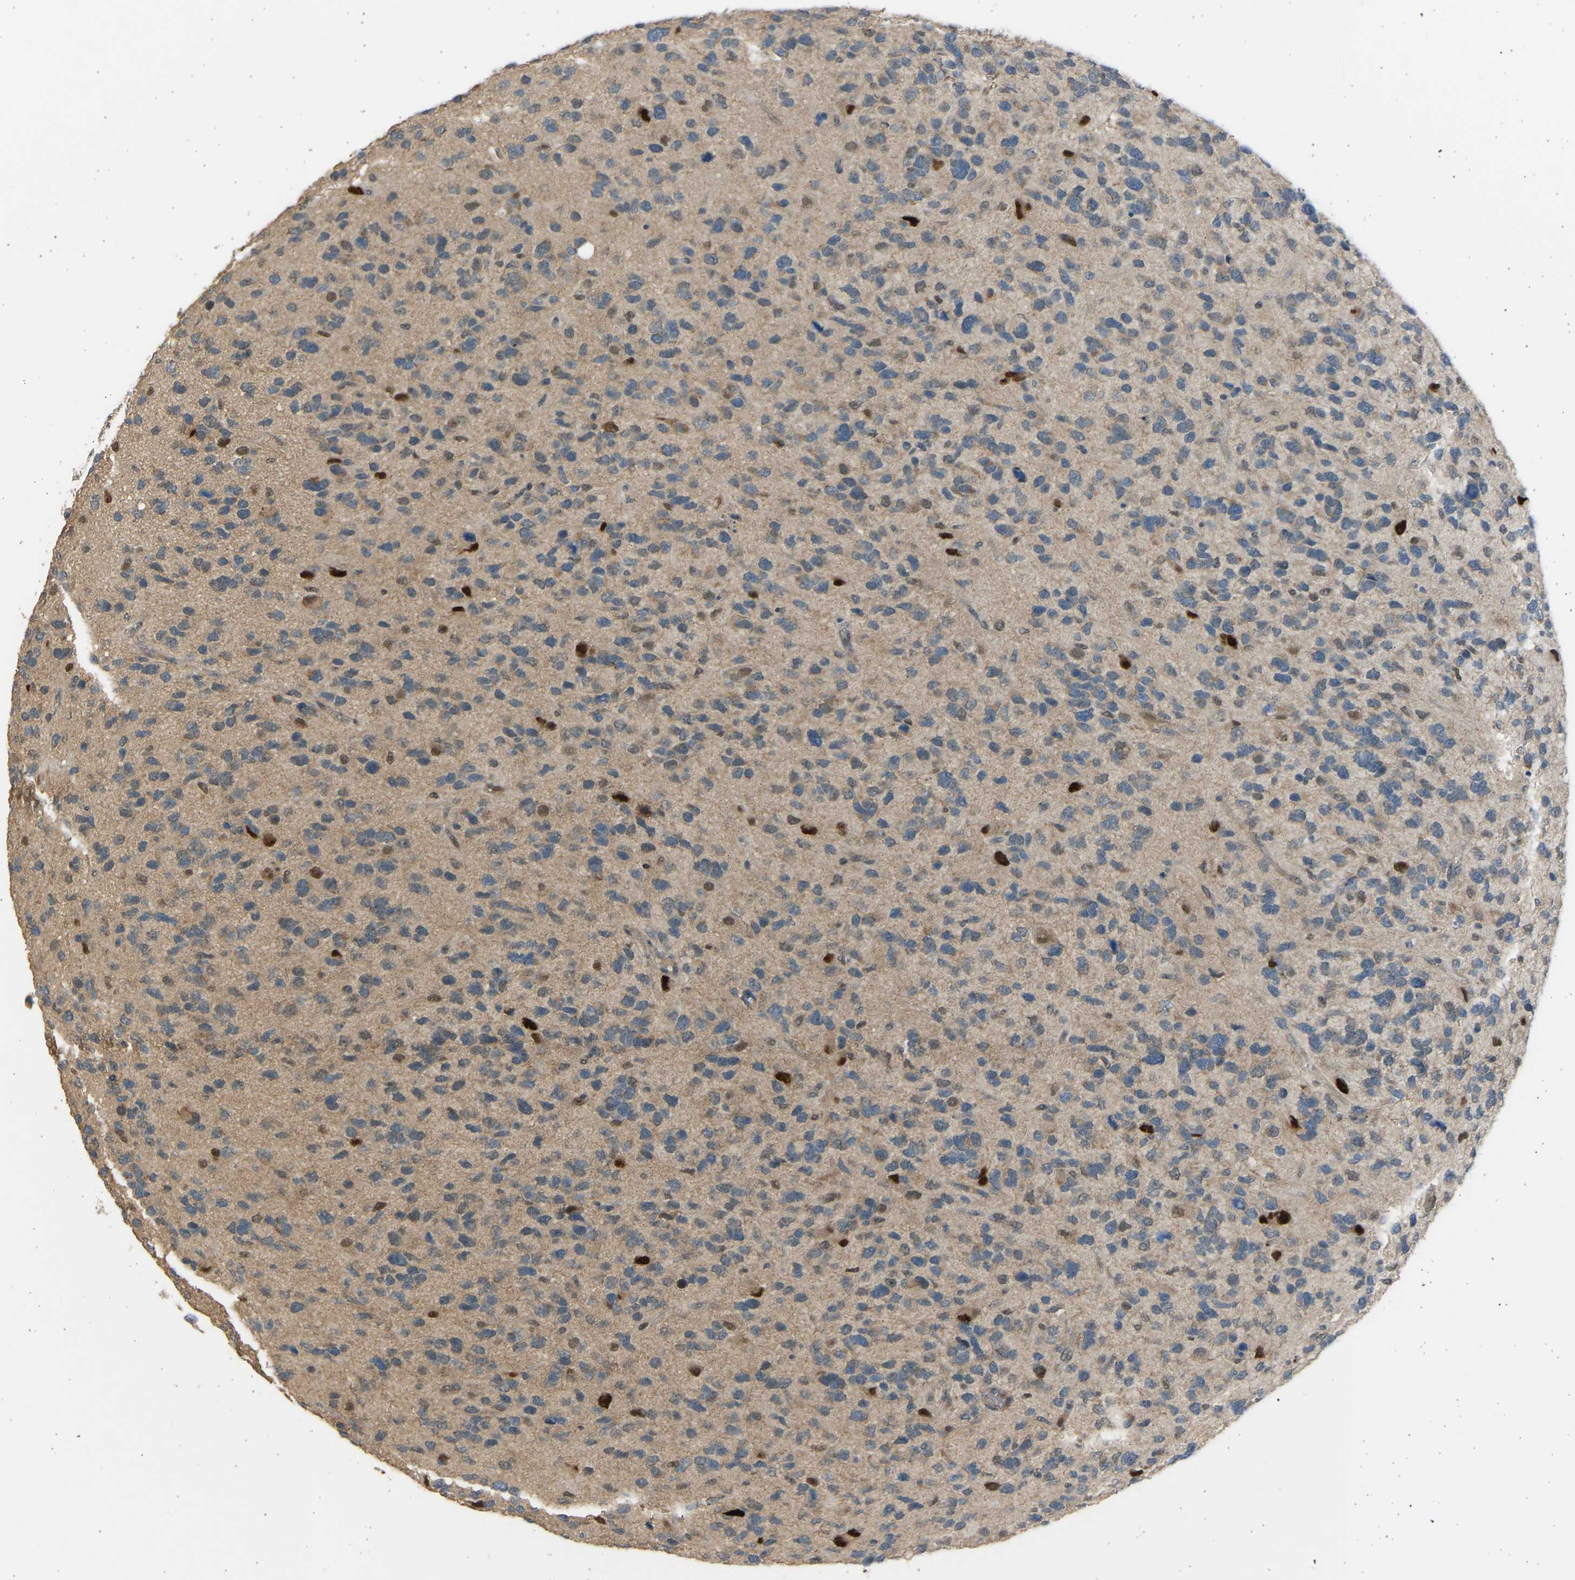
{"staining": {"intensity": "moderate", "quantity": "<25%", "location": "nuclear"}, "tissue": "glioma", "cell_type": "Tumor cells", "image_type": "cancer", "snomed": [{"axis": "morphology", "description": "Glioma, malignant, High grade"}, {"axis": "topography", "description": "Brain"}], "caption": "Protein expression analysis of malignant glioma (high-grade) reveals moderate nuclear positivity in about <25% of tumor cells.", "gene": "BIRC2", "patient": {"sex": "female", "age": 58}}